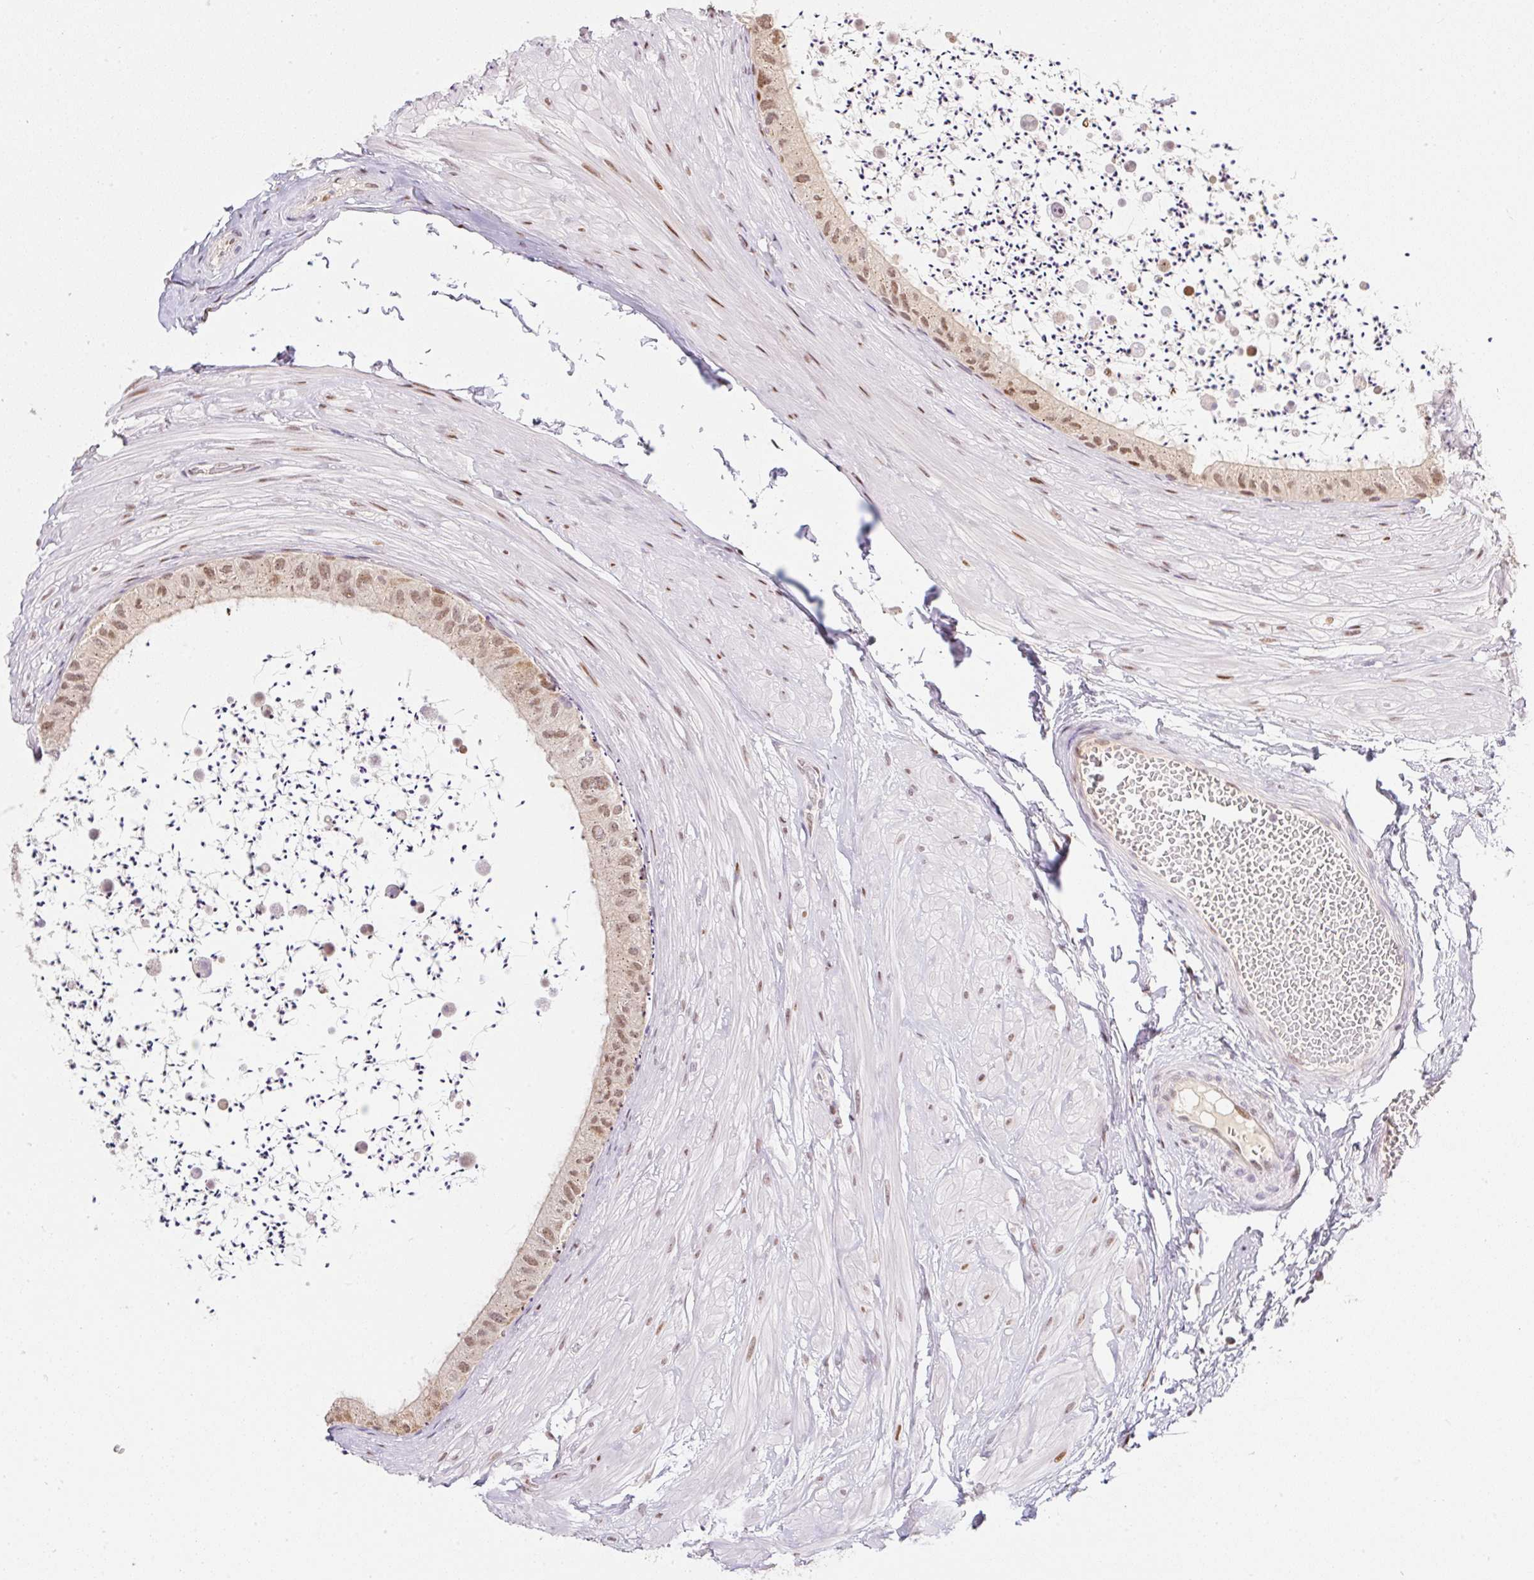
{"staining": {"intensity": "strong", "quantity": "25%-75%", "location": "nuclear"}, "tissue": "epididymis", "cell_type": "Glandular cells", "image_type": "normal", "snomed": [{"axis": "morphology", "description": "Normal tissue, NOS"}, {"axis": "topography", "description": "Epididymis"}, {"axis": "topography", "description": "Peripheral nerve tissue"}], "caption": "Immunohistochemical staining of benign human epididymis exhibits 25%-75% levels of strong nuclear protein positivity in approximately 25%-75% of glandular cells. Nuclei are stained in blue.", "gene": "GPR139", "patient": {"sex": "male", "age": 32}}